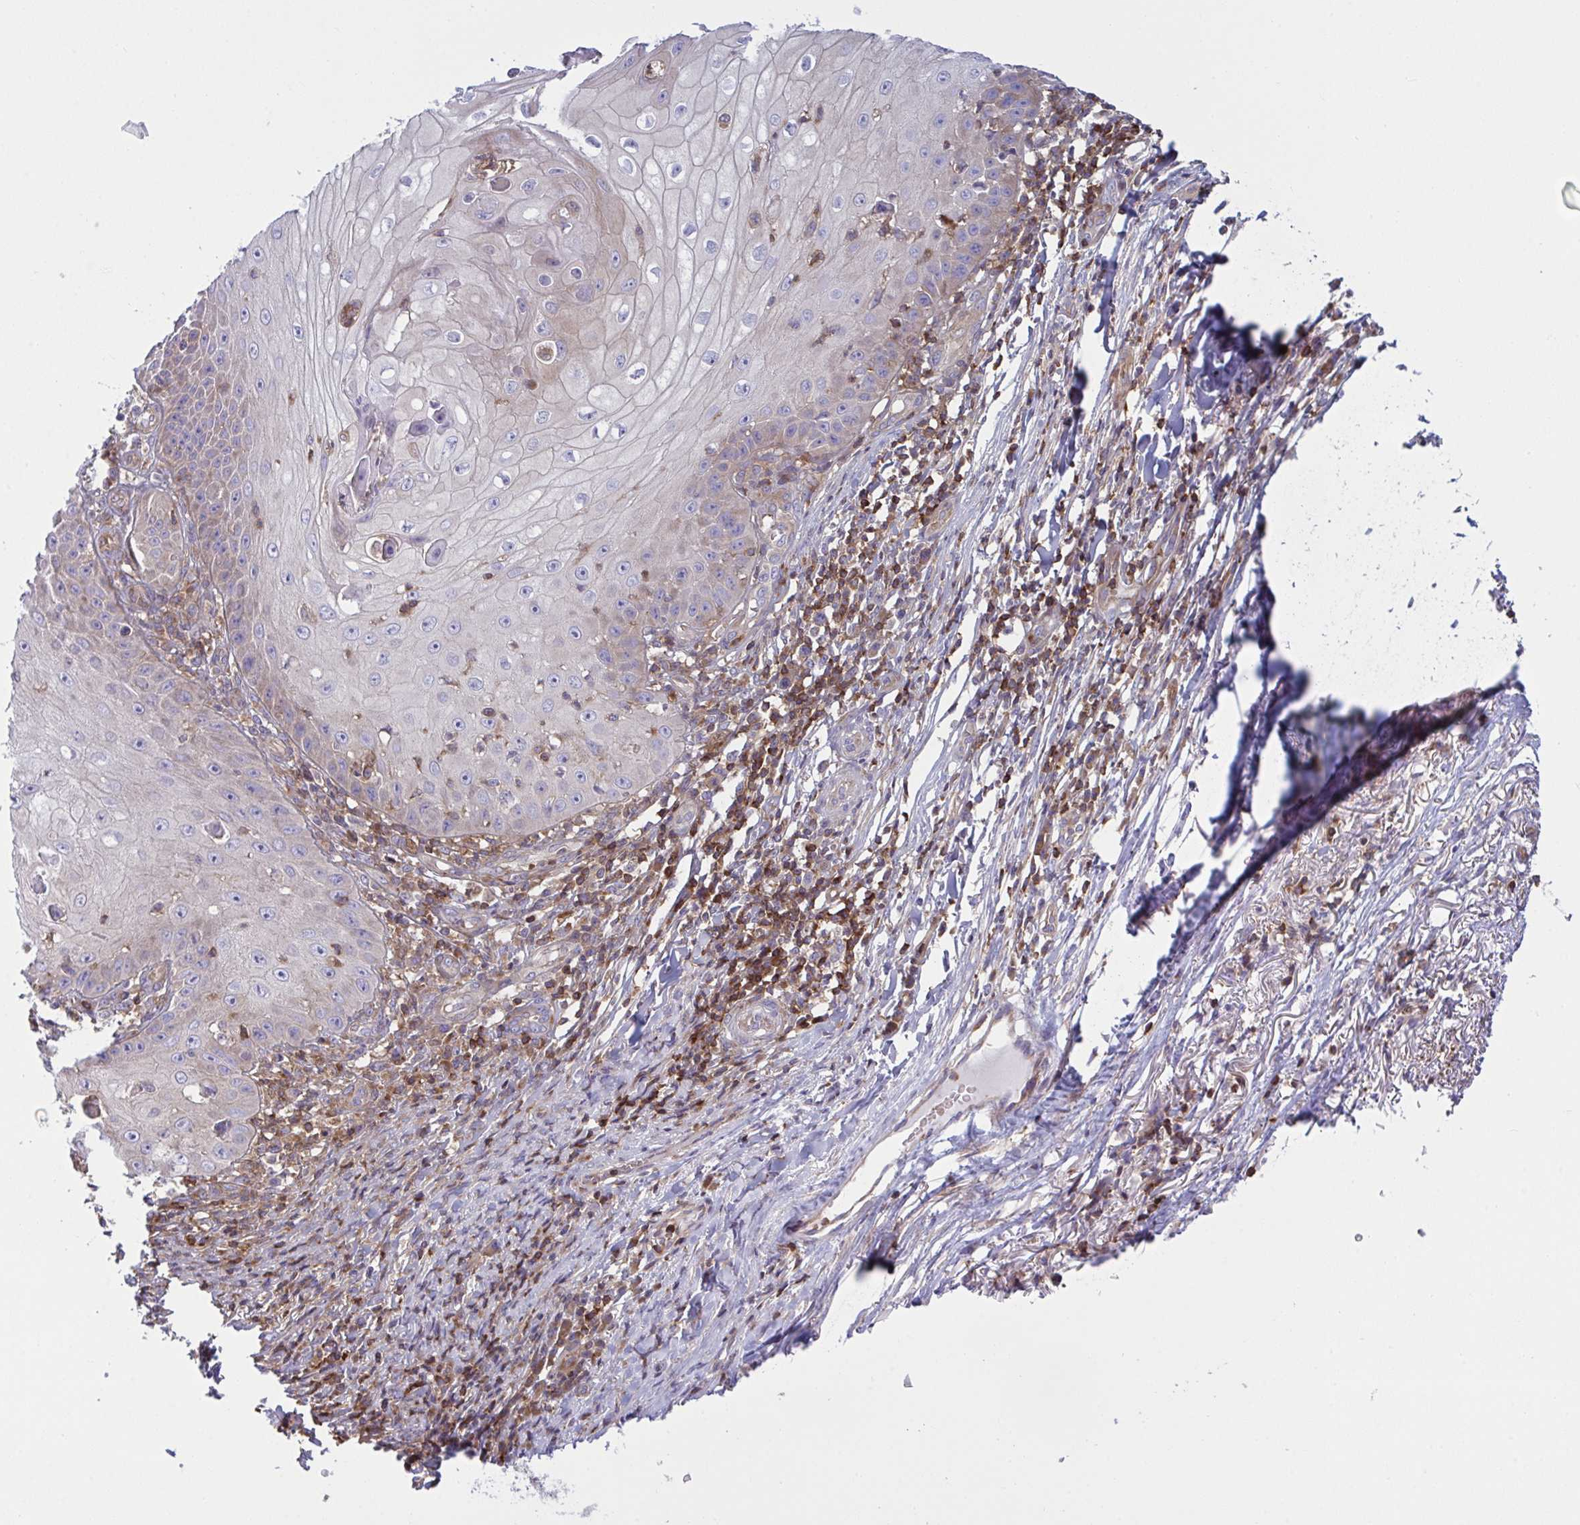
{"staining": {"intensity": "weak", "quantity": "<25%", "location": "cytoplasmic/membranous"}, "tissue": "skin cancer", "cell_type": "Tumor cells", "image_type": "cancer", "snomed": [{"axis": "morphology", "description": "Squamous cell carcinoma, NOS"}, {"axis": "topography", "description": "Skin"}], "caption": "Skin squamous cell carcinoma was stained to show a protein in brown. There is no significant staining in tumor cells.", "gene": "TSC22D3", "patient": {"sex": "male", "age": 70}}